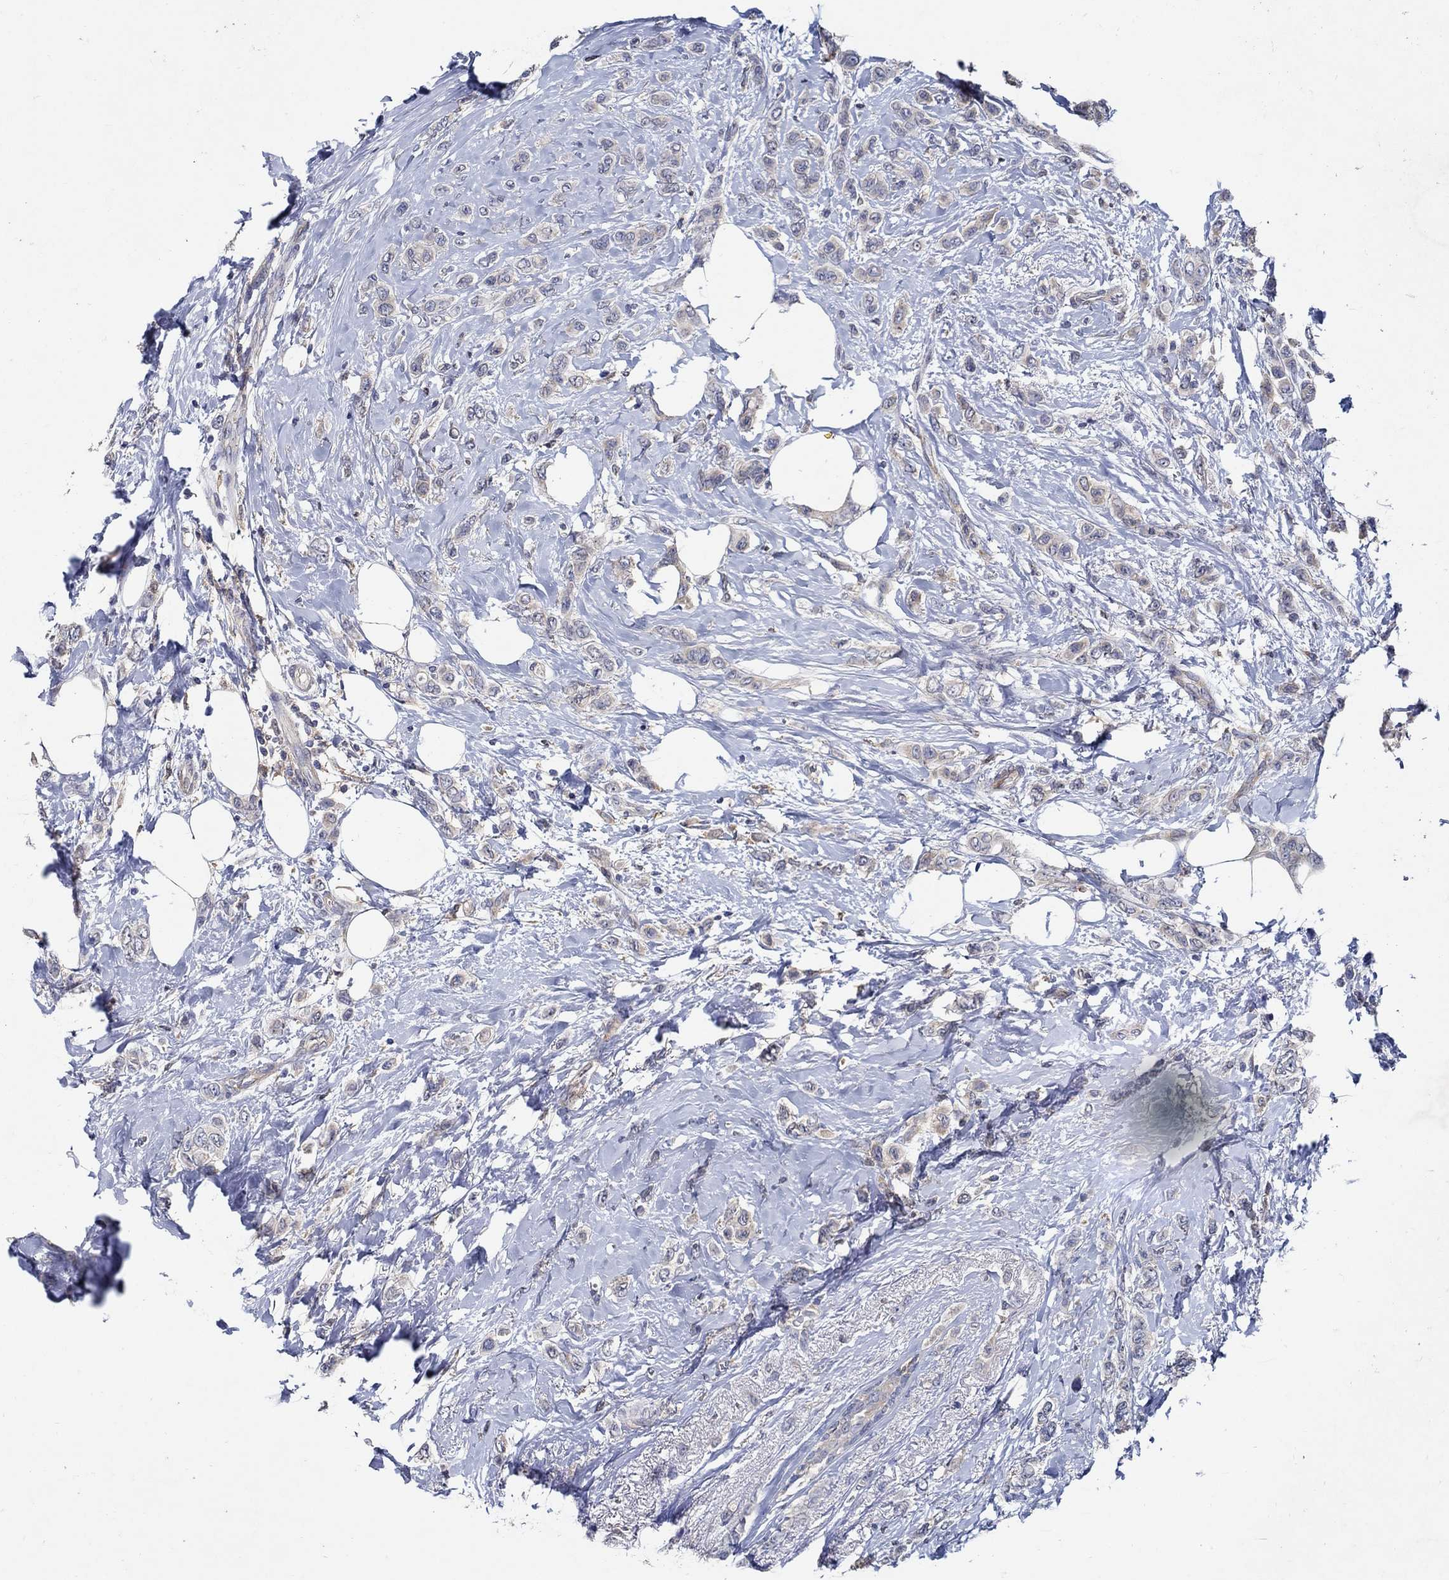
{"staining": {"intensity": "weak", "quantity": "<25%", "location": "cytoplasmic/membranous"}, "tissue": "breast cancer", "cell_type": "Tumor cells", "image_type": "cancer", "snomed": [{"axis": "morphology", "description": "Lobular carcinoma"}, {"axis": "topography", "description": "Breast"}], "caption": "Immunohistochemistry histopathology image of neoplastic tissue: breast cancer (lobular carcinoma) stained with DAB displays no significant protein expression in tumor cells.", "gene": "MTHFR", "patient": {"sex": "female", "age": 66}}